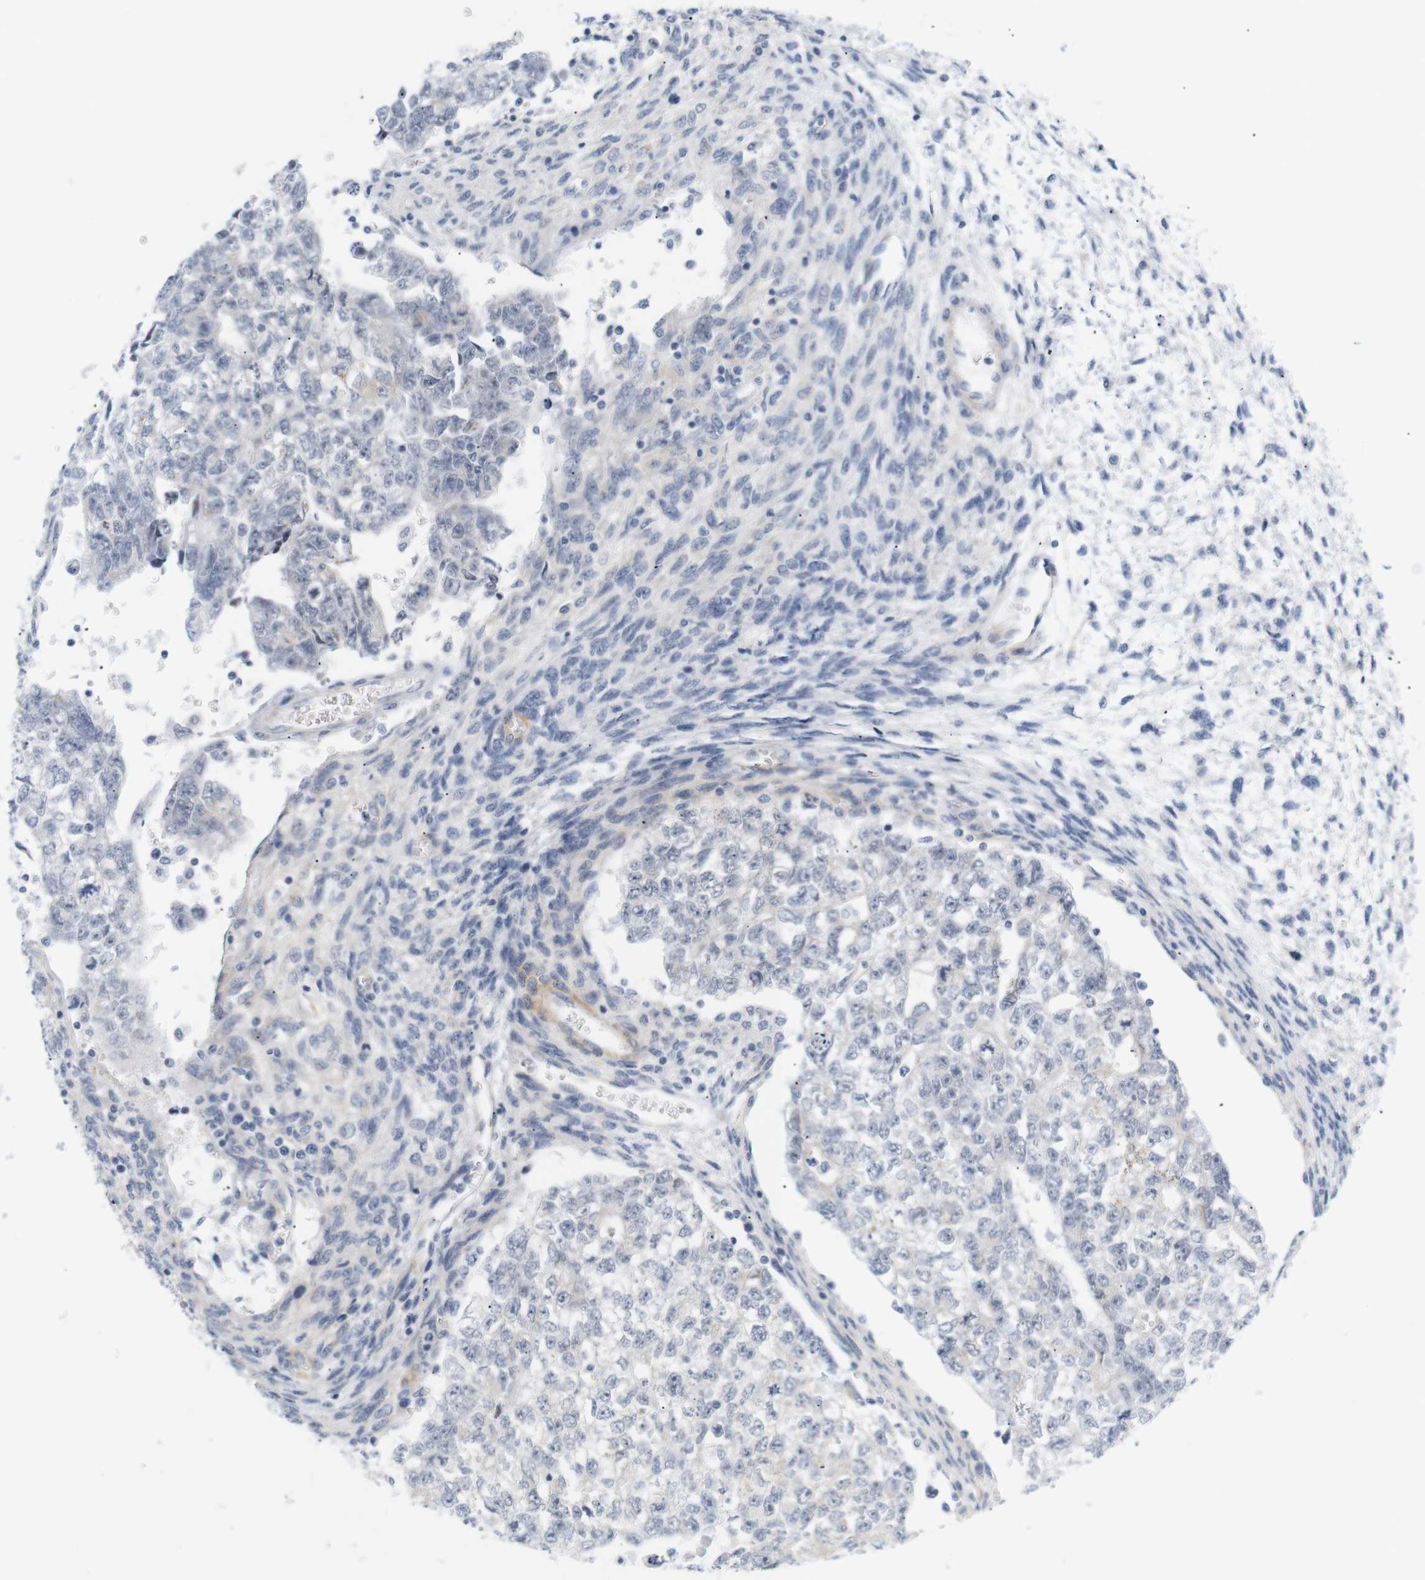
{"staining": {"intensity": "negative", "quantity": "none", "location": "none"}, "tissue": "testis cancer", "cell_type": "Tumor cells", "image_type": "cancer", "snomed": [{"axis": "morphology", "description": "Seminoma, NOS"}, {"axis": "morphology", "description": "Carcinoma, Embryonal, NOS"}, {"axis": "topography", "description": "Testis"}], "caption": "High power microscopy photomicrograph of an IHC histopathology image of testis cancer, revealing no significant expression in tumor cells.", "gene": "STMN3", "patient": {"sex": "male", "age": 38}}